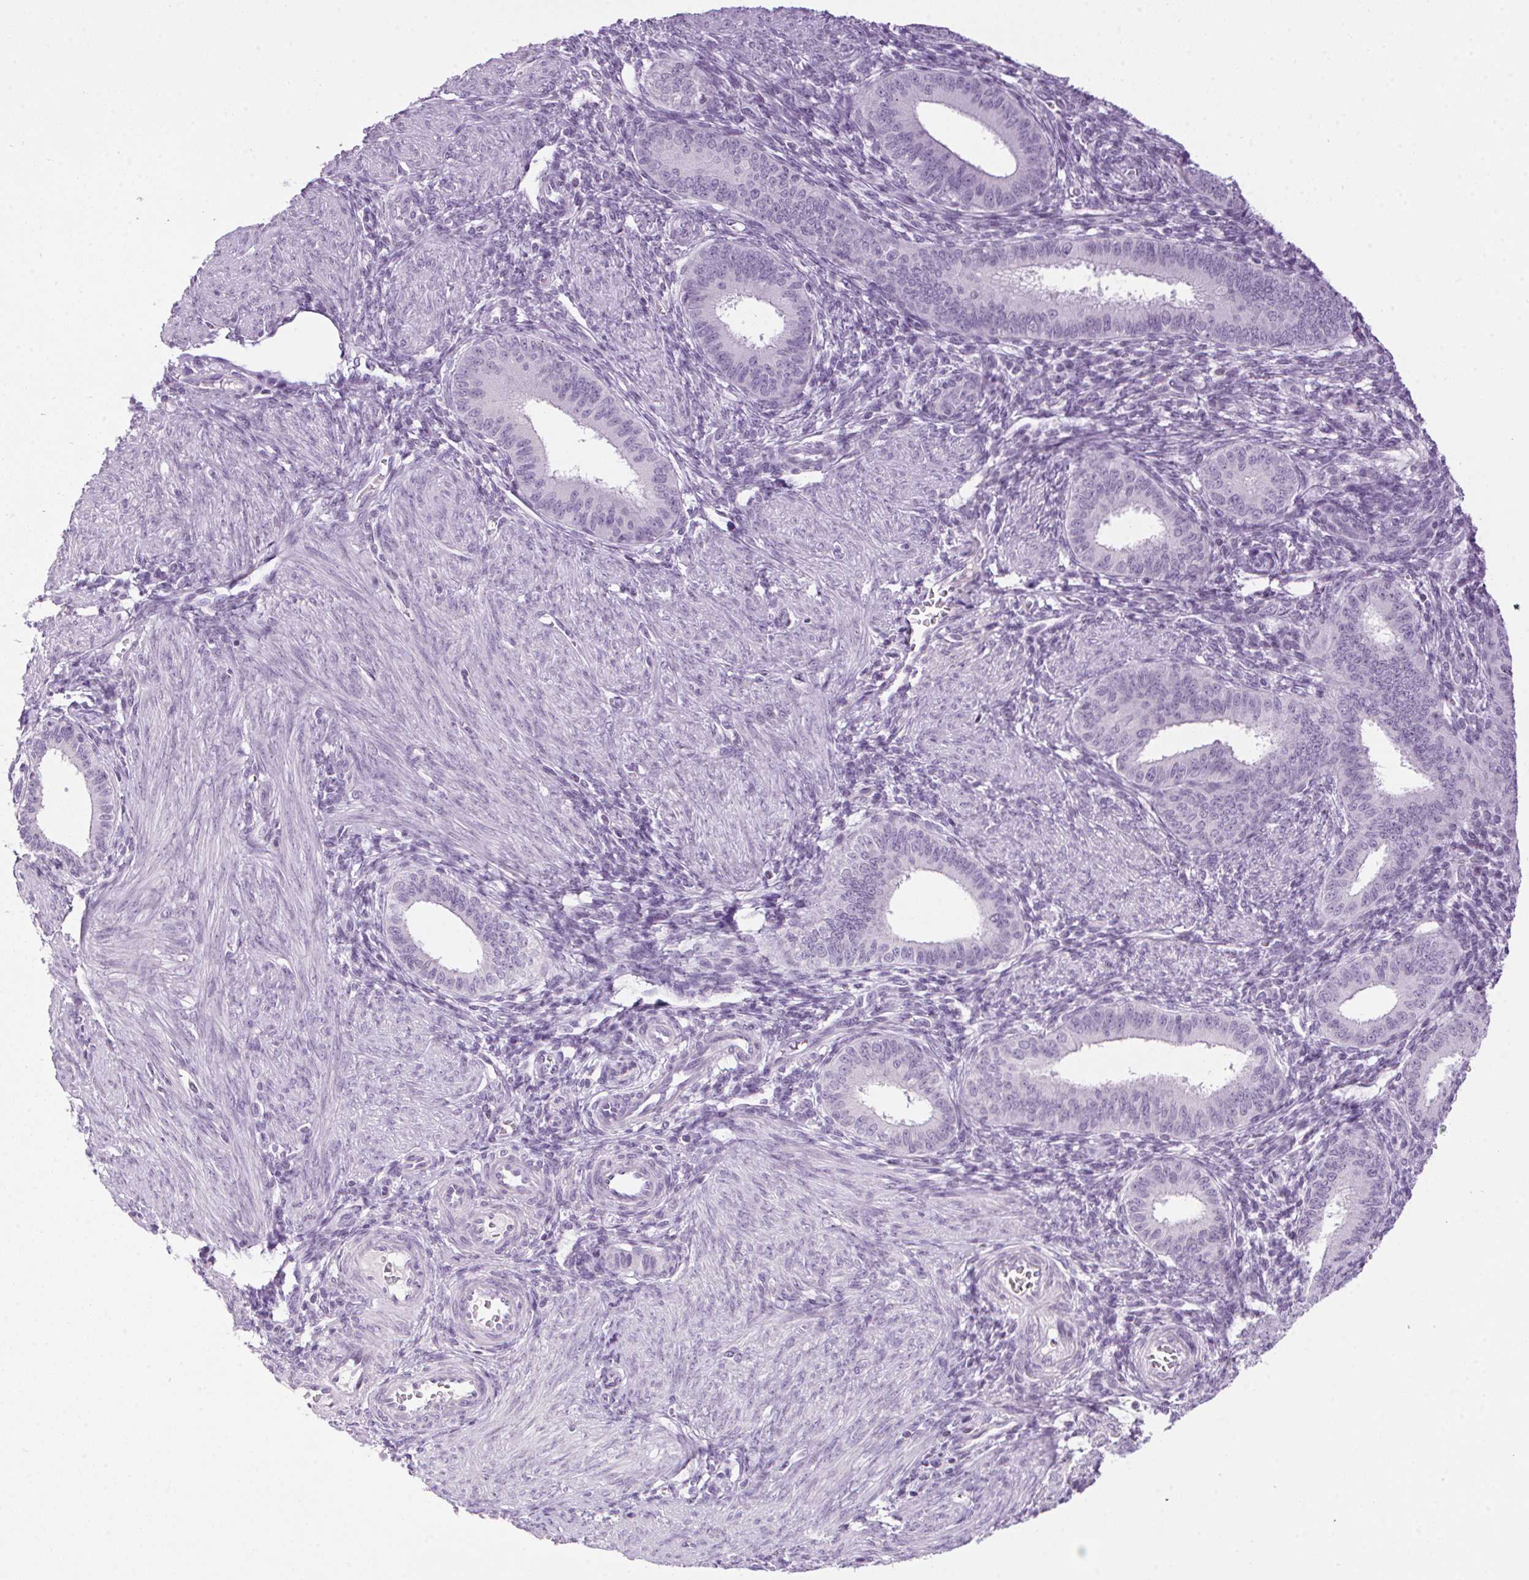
{"staining": {"intensity": "negative", "quantity": "none", "location": "none"}, "tissue": "endometrium", "cell_type": "Cells in endometrial stroma", "image_type": "normal", "snomed": [{"axis": "morphology", "description": "Normal tissue, NOS"}, {"axis": "topography", "description": "Endometrium"}], "caption": "This is an immunohistochemistry (IHC) histopathology image of benign human endometrium. There is no staining in cells in endometrial stroma.", "gene": "TMEM88B", "patient": {"sex": "female", "age": 39}}